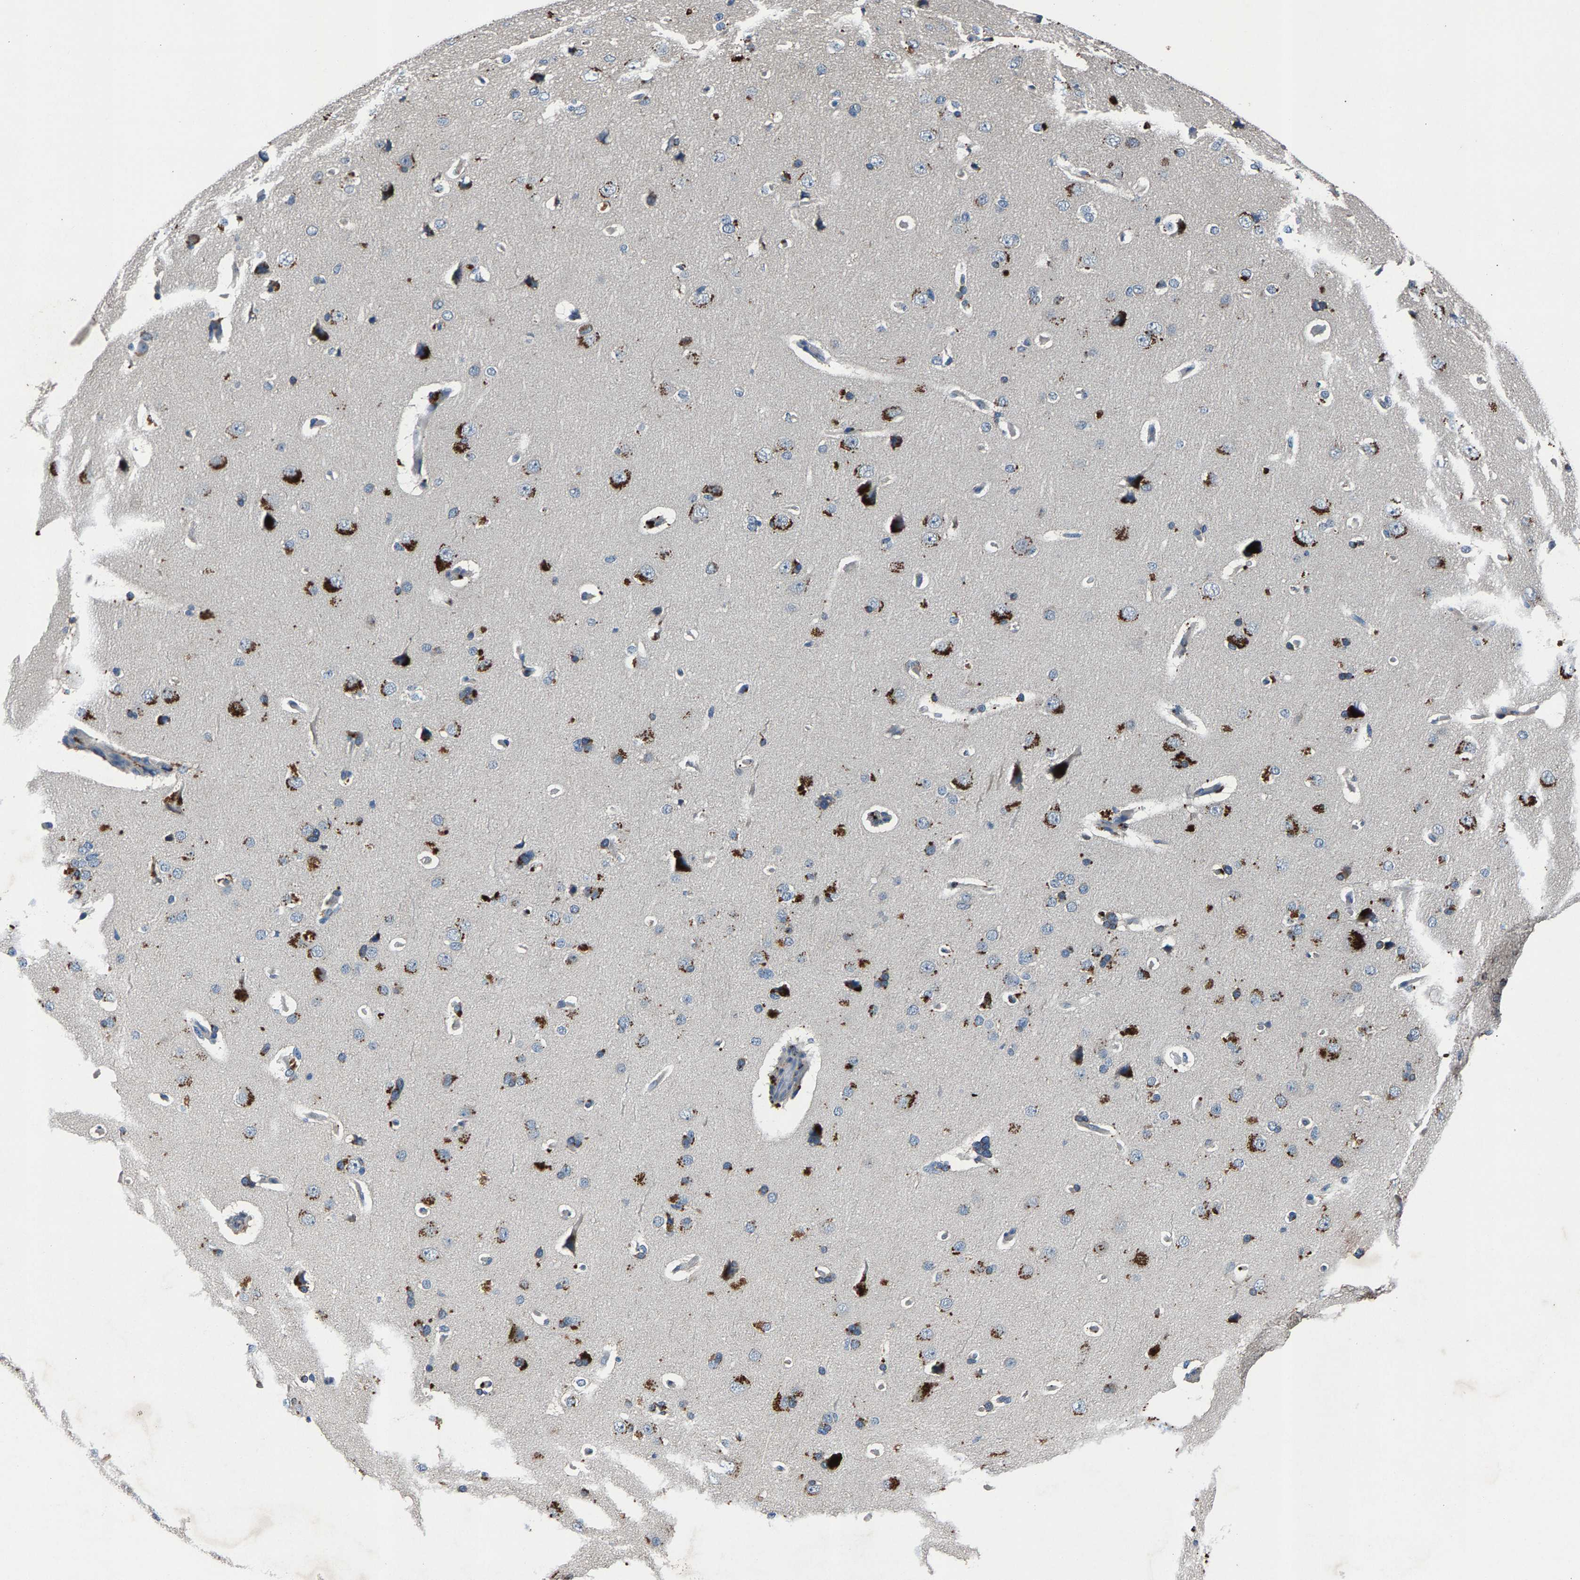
{"staining": {"intensity": "negative", "quantity": "none", "location": "none"}, "tissue": "cerebral cortex", "cell_type": "Endothelial cells", "image_type": "normal", "snomed": [{"axis": "morphology", "description": "Normal tissue, NOS"}, {"axis": "topography", "description": "Cerebral cortex"}], "caption": "Immunohistochemistry histopathology image of benign cerebral cortex: cerebral cortex stained with DAB demonstrates no significant protein expression in endothelial cells.", "gene": "PRXL2C", "patient": {"sex": "male", "age": 62}}